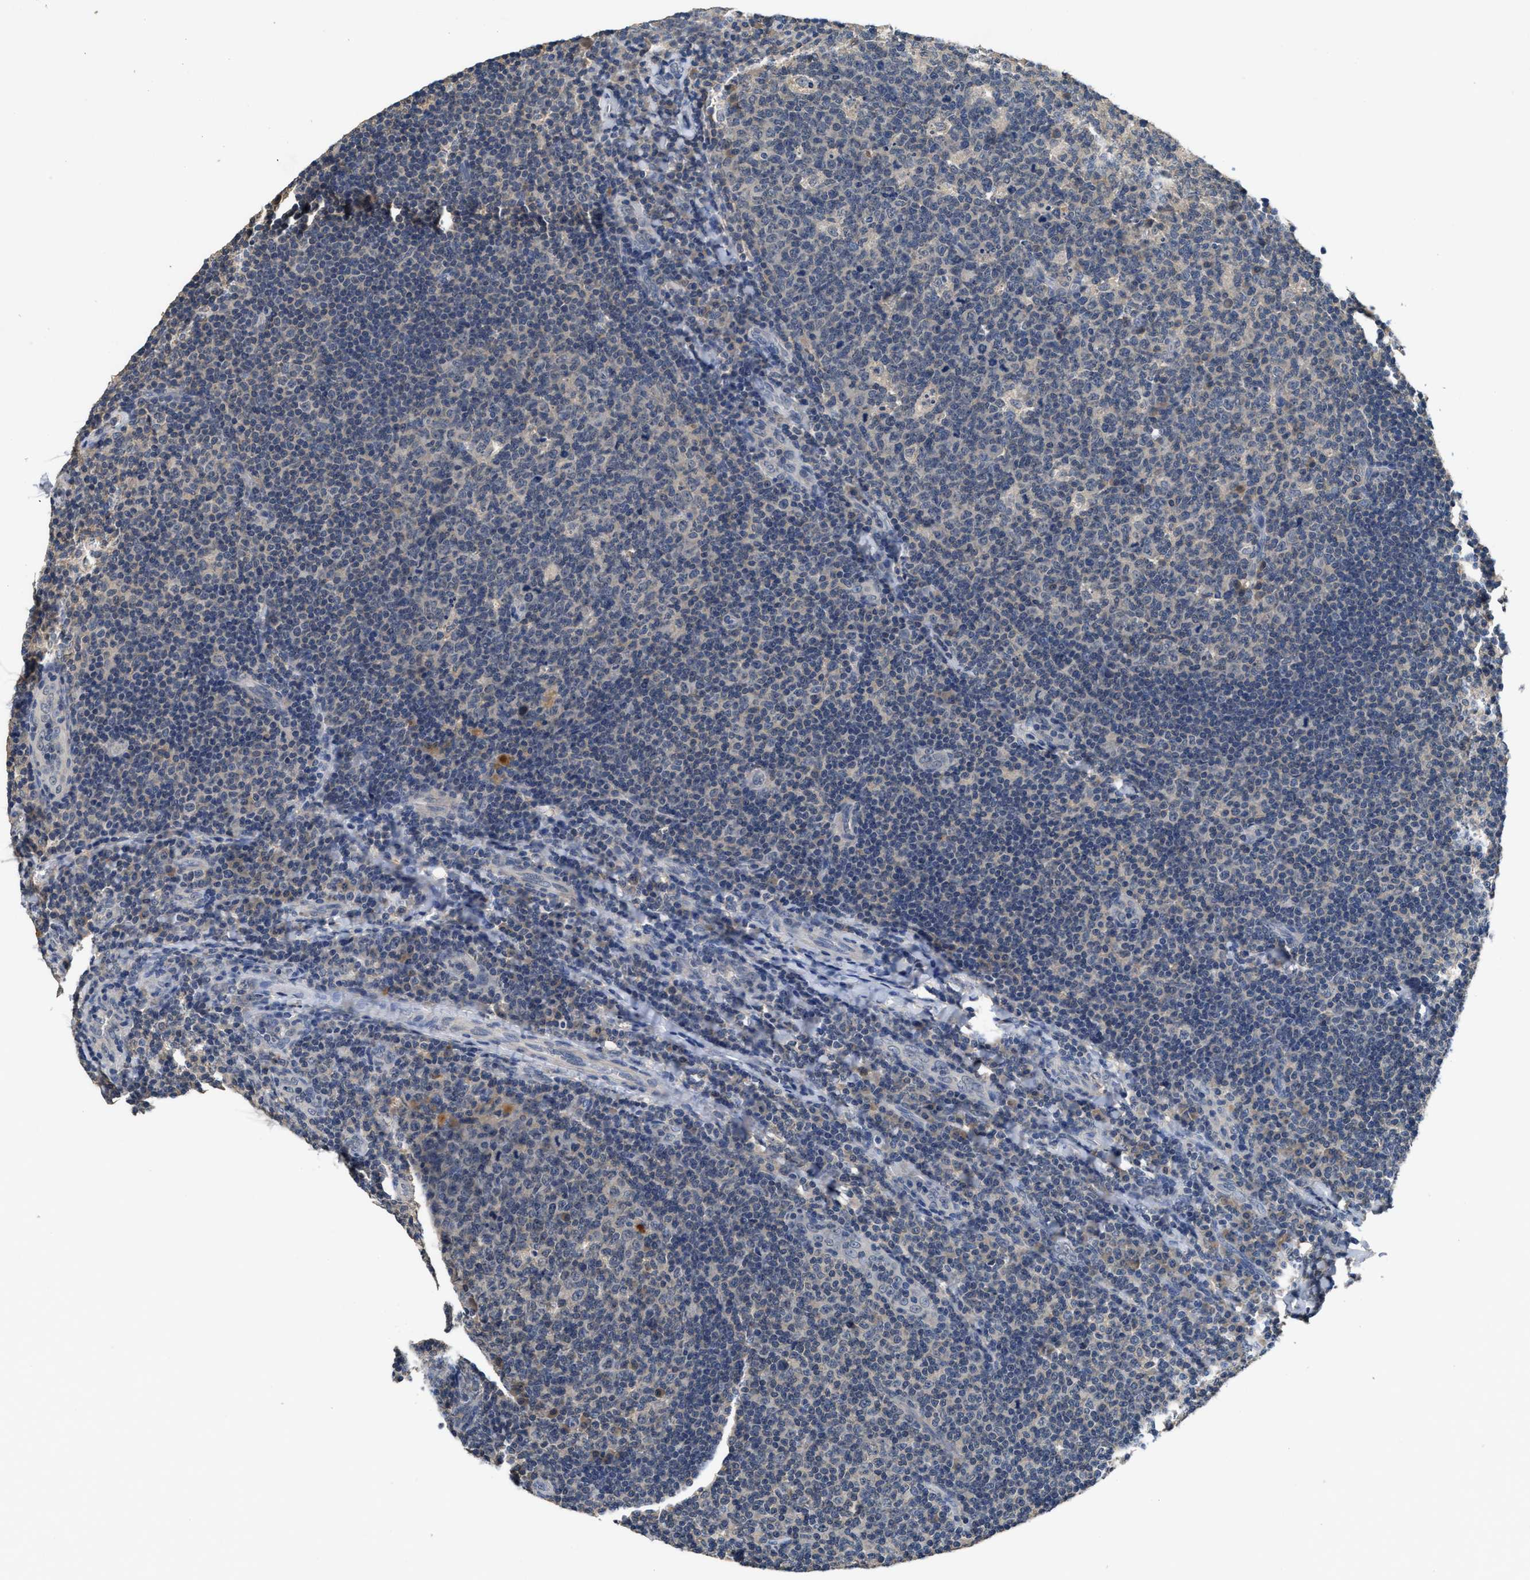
{"staining": {"intensity": "negative", "quantity": "none", "location": "none"}, "tissue": "tonsil", "cell_type": "Germinal center cells", "image_type": "normal", "snomed": [{"axis": "morphology", "description": "Normal tissue, NOS"}, {"axis": "topography", "description": "Tonsil"}], "caption": "The immunohistochemistry (IHC) histopathology image has no significant expression in germinal center cells of tonsil.", "gene": "INHA", "patient": {"sex": "male", "age": 17}}